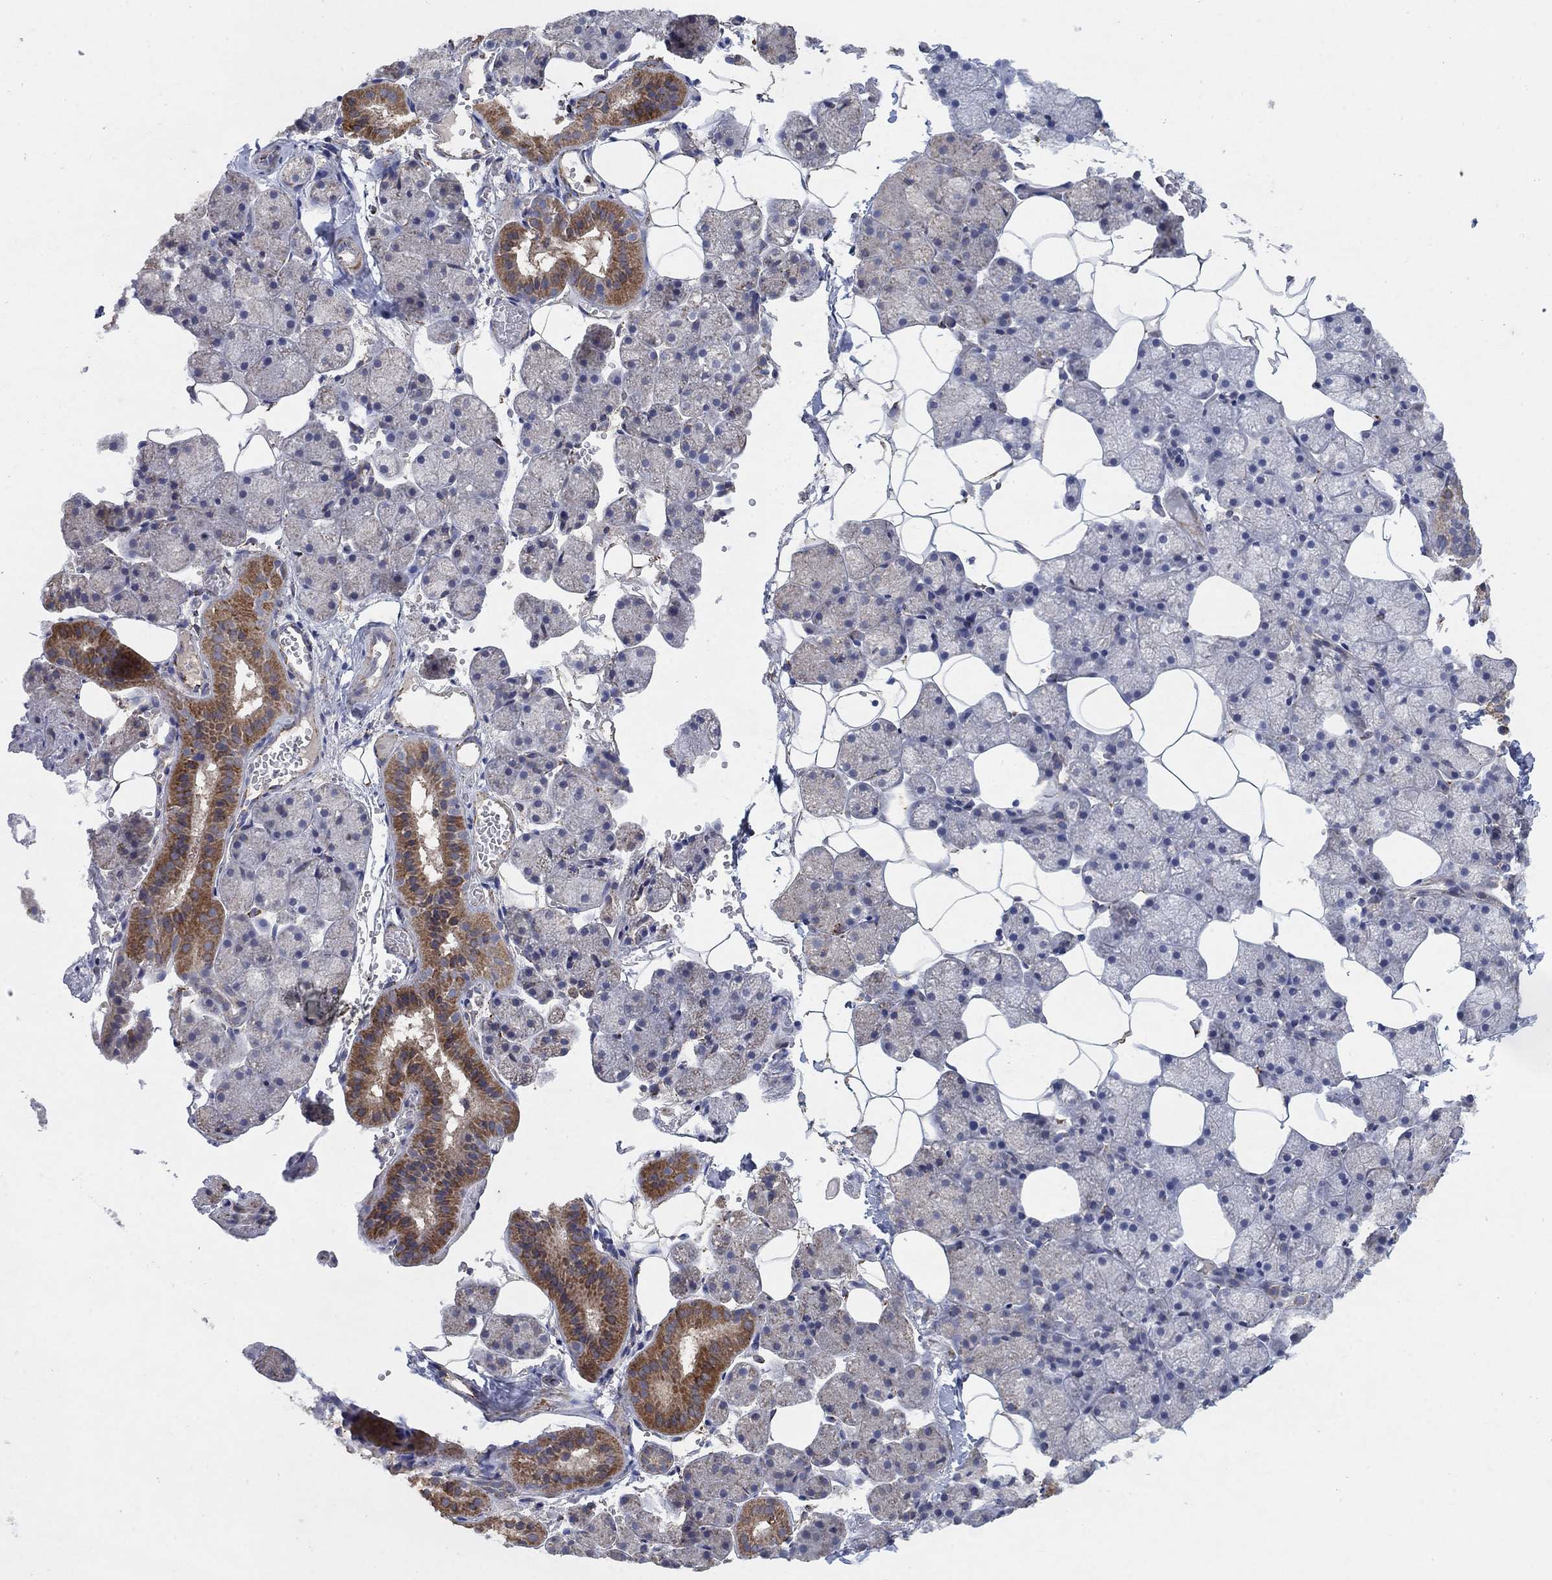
{"staining": {"intensity": "strong", "quantity": "<25%", "location": "cytoplasmic/membranous"}, "tissue": "salivary gland", "cell_type": "Glandular cells", "image_type": "normal", "snomed": [{"axis": "morphology", "description": "Normal tissue, NOS"}, {"axis": "topography", "description": "Salivary gland"}], "caption": "High-power microscopy captured an immunohistochemistry image of benign salivary gland, revealing strong cytoplasmic/membranous expression in approximately <25% of glandular cells.", "gene": "PNPLA2", "patient": {"sex": "male", "age": 38}}